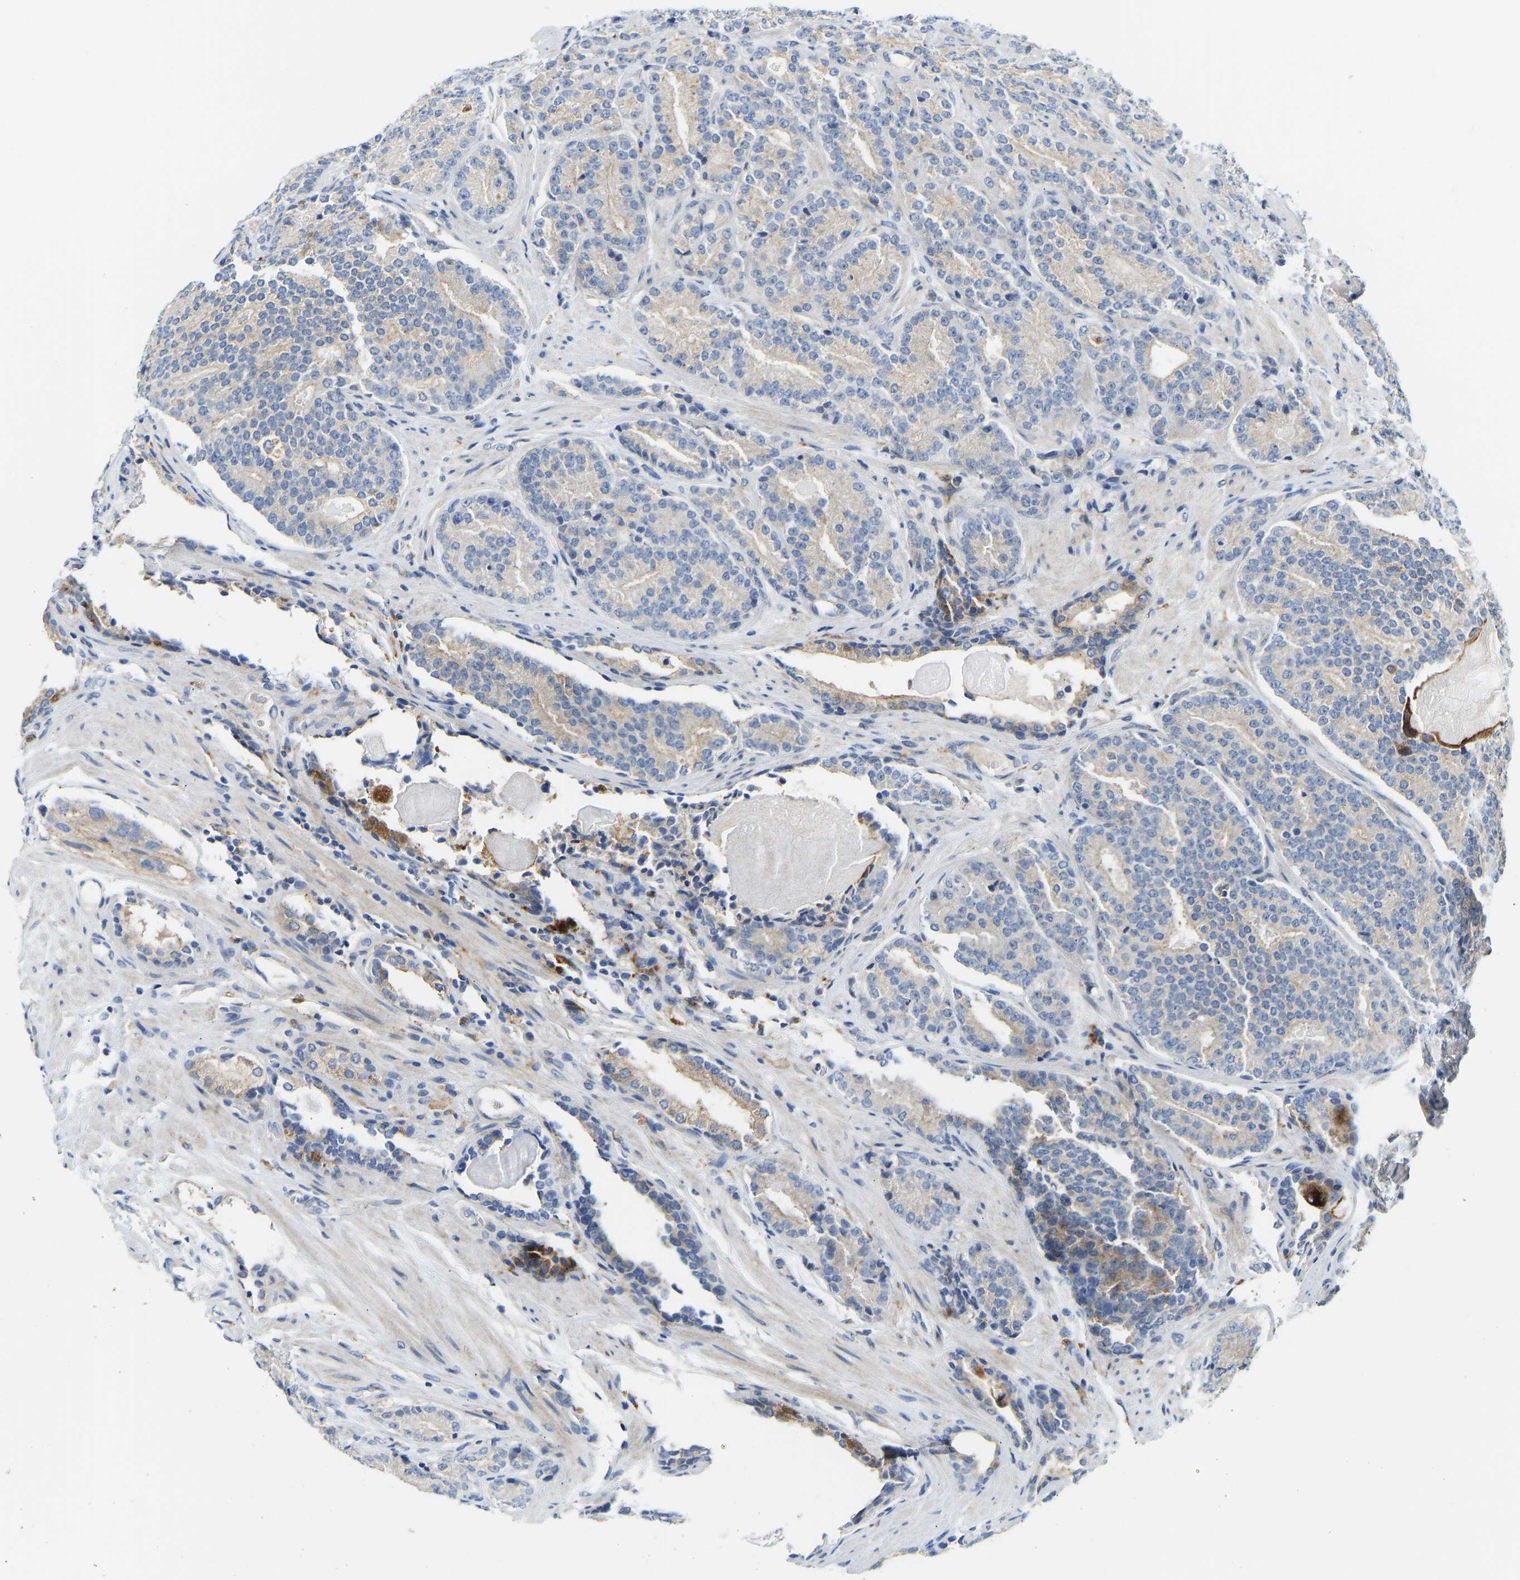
{"staining": {"intensity": "negative", "quantity": "none", "location": "none"}, "tissue": "prostate cancer", "cell_type": "Tumor cells", "image_type": "cancer", "snomed": [{"axis": "morphology", "description": "Adenocarcinoma, High grade"}, {"axis": "topography", "description": "Prostate"}], "caption": "Tumor cells are negative for protein expression in human high-grade adenocarcinoma (prostate).", "gene": "ATP6V1E1", "patient": {"sex": "male", "age": 61}}